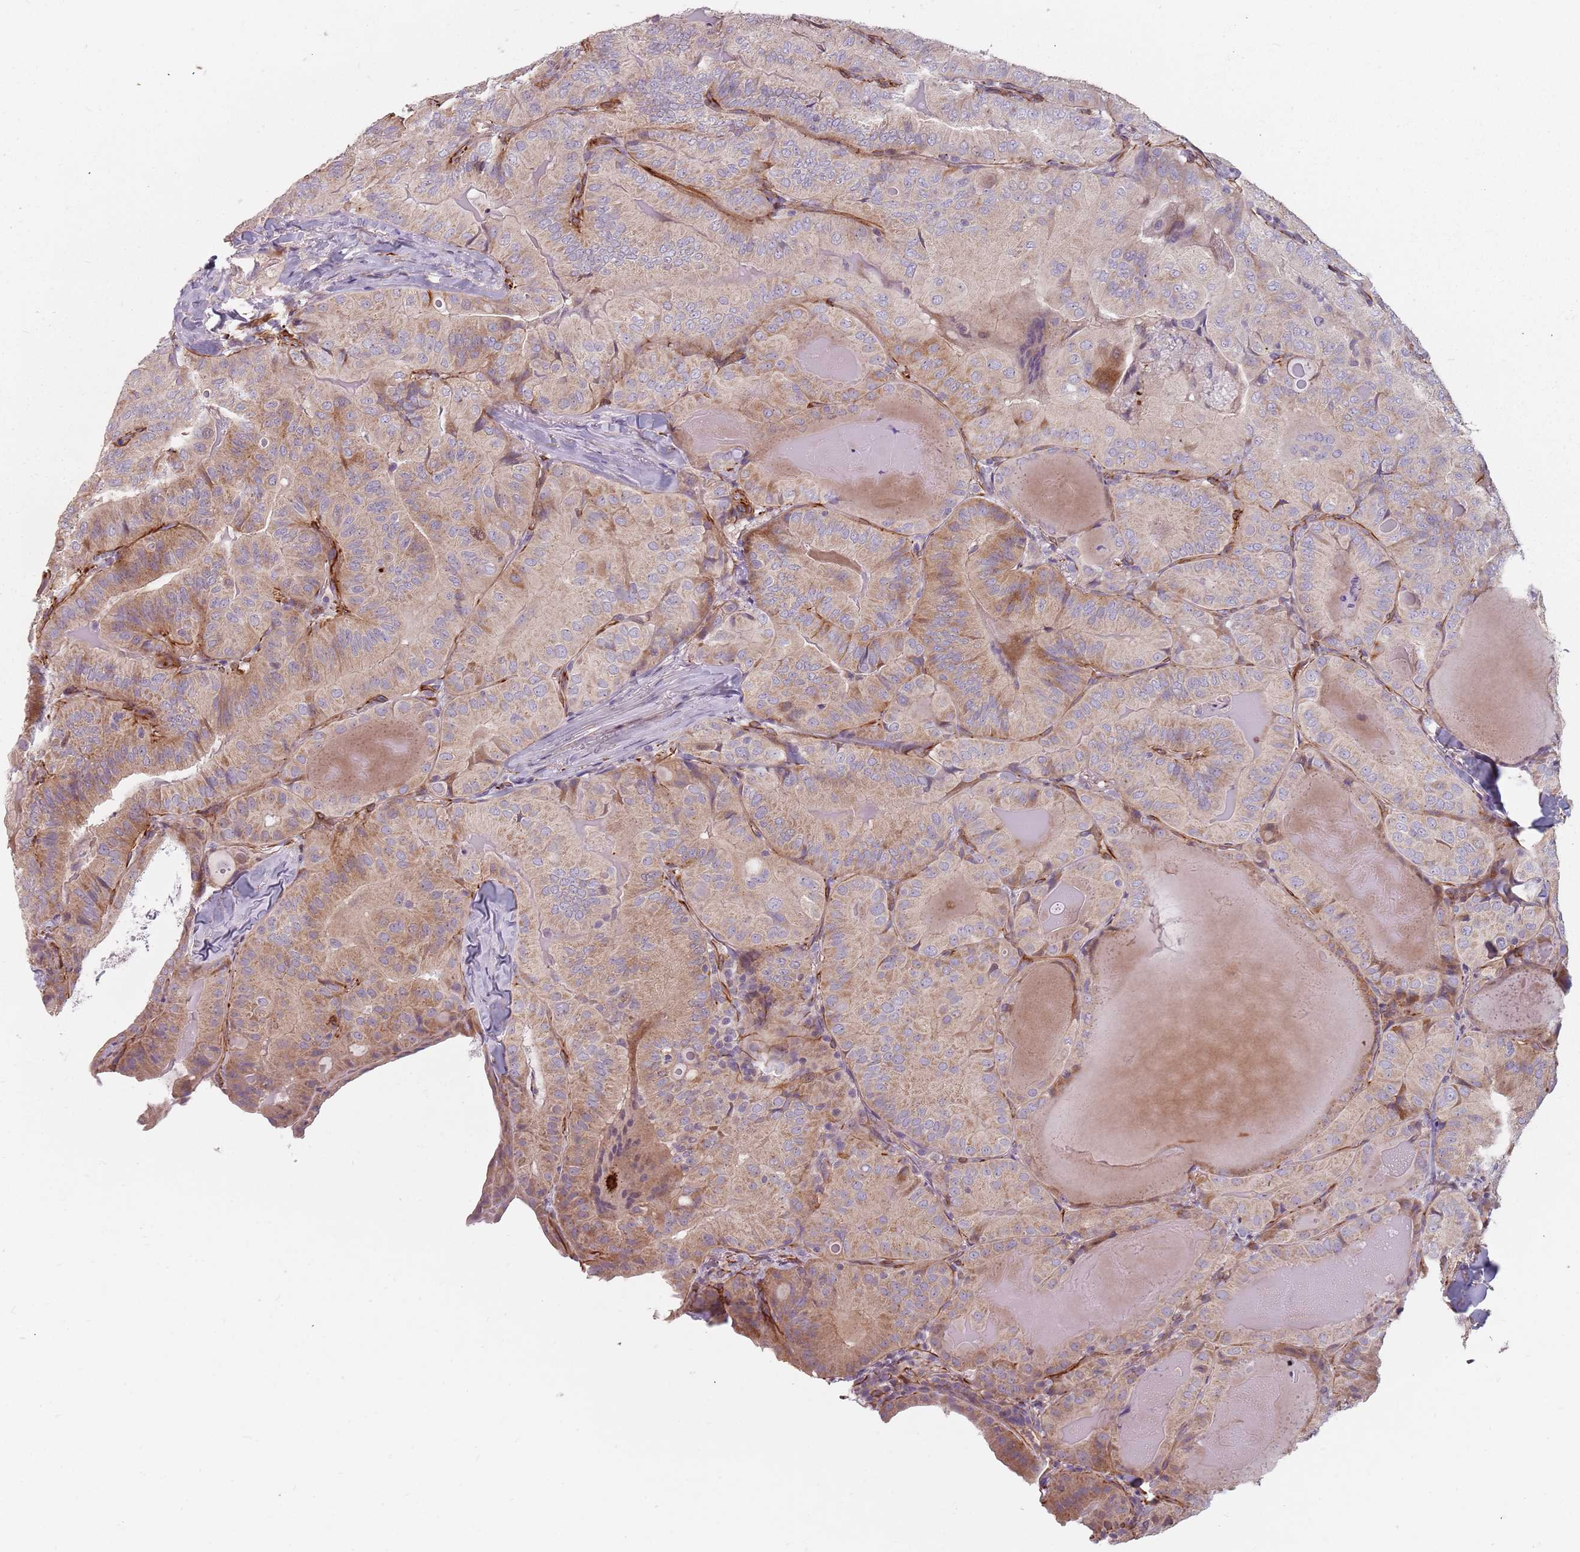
{"staining": {"intensity": "moderate", "quantity": "25%-75%", "location": "cytoplasmic/membranous"}, "tissue": "thyroid cancer", "cell_type": "Tumor cells", "image_type": "cancer", "snomed": [{"axis": "morphology", "description": "Papillary adenocarcinoma, NOS"}, {"axis": "topography", "description": "Thyroid gland"}], "caption": "IHC of thyroid cancer (papillary adenocarcinoma) reveals medium levels of moderate cytoplasmic/membranous positivity in approximately 25%-75% of tumor cells.", "gene": "GAS2L3", "patient": {"sex": "female", "age": 68}}